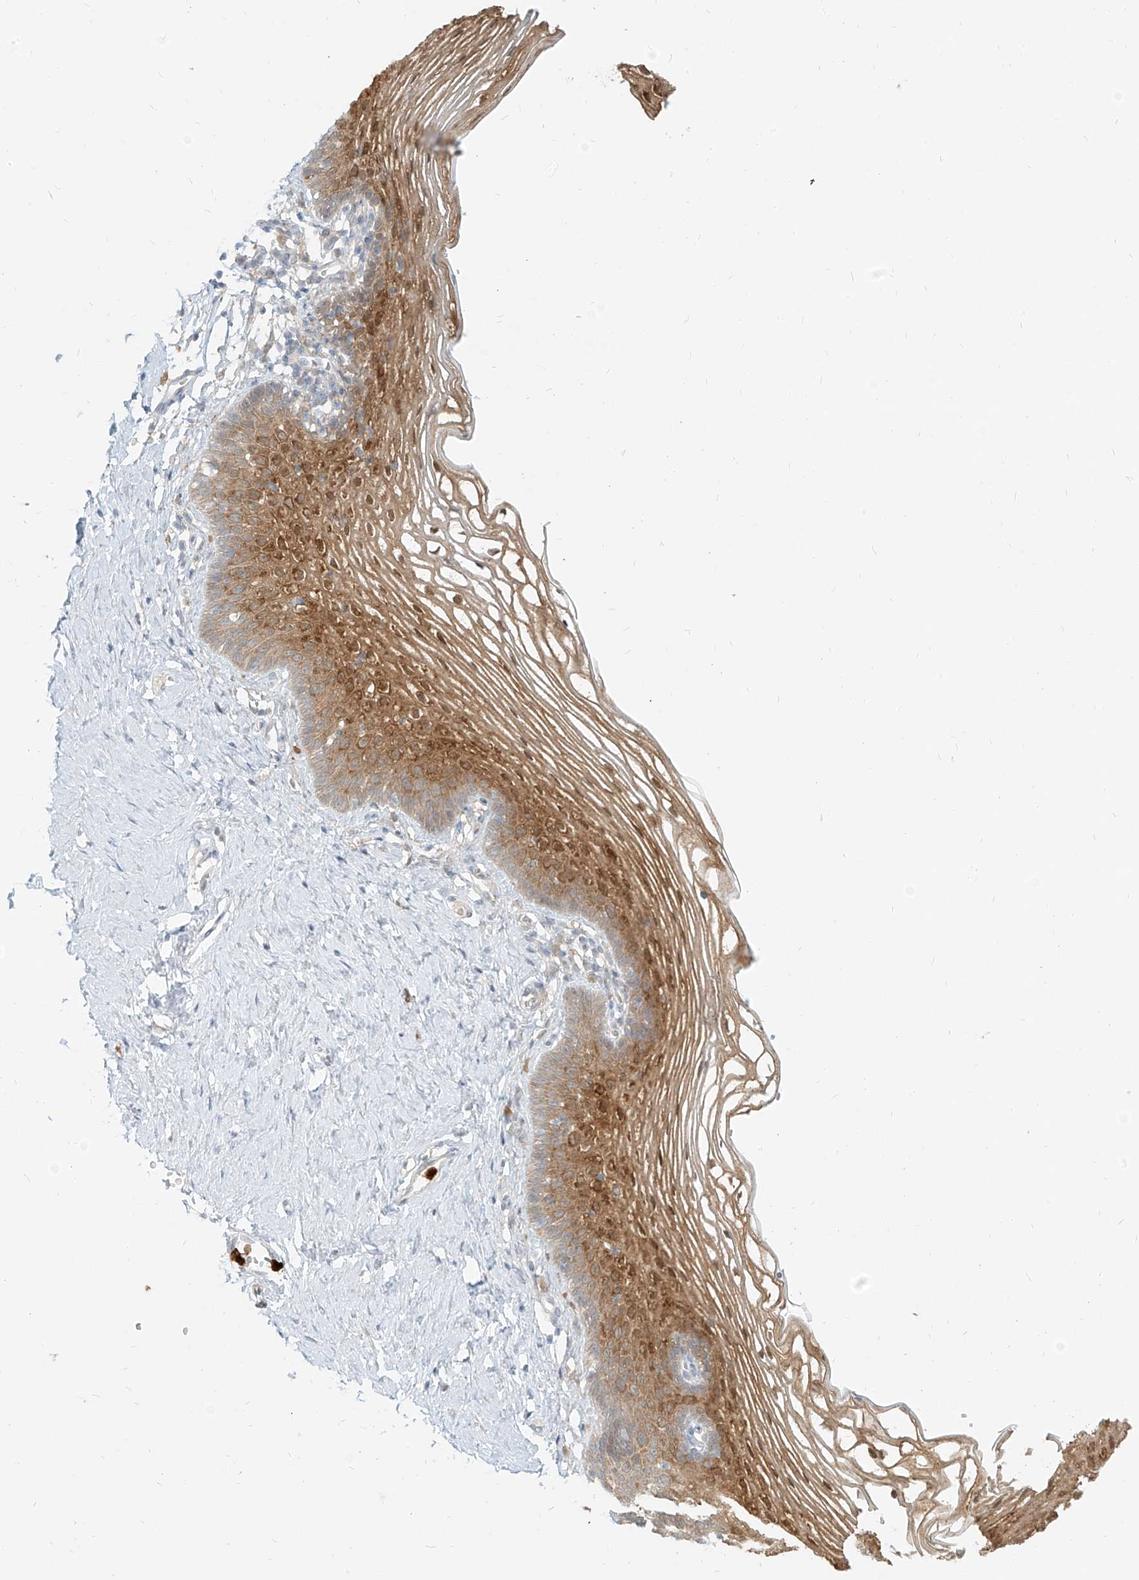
{"staining": {"intensity": "moderate", "quantity": ">75%", "location": "cytoplasmic/membranous,nuclear"}, "tissue": "vagina", "cell_type": "Squamous epithelial cells", "image_type": "normal", "snomed": [{"axis": "morphology", "description": "Normal tissue, NOS"}, {"axis": "topography", "description": "Vagina"}], "caption": "The immunohistochemical stain labels moderate cytoplasmic/membranous,nuclear expression in squamous epithelial cells of normal vagina. The staining was performed using DAB (3,3'-diaminobenzidine) to visualize the protein expression in brown, while the nuclei were stained in blue with hematoxylin (Magnification: 20x).", "gene": "PGD", "patient": {"sex": "female", "age": 32}}